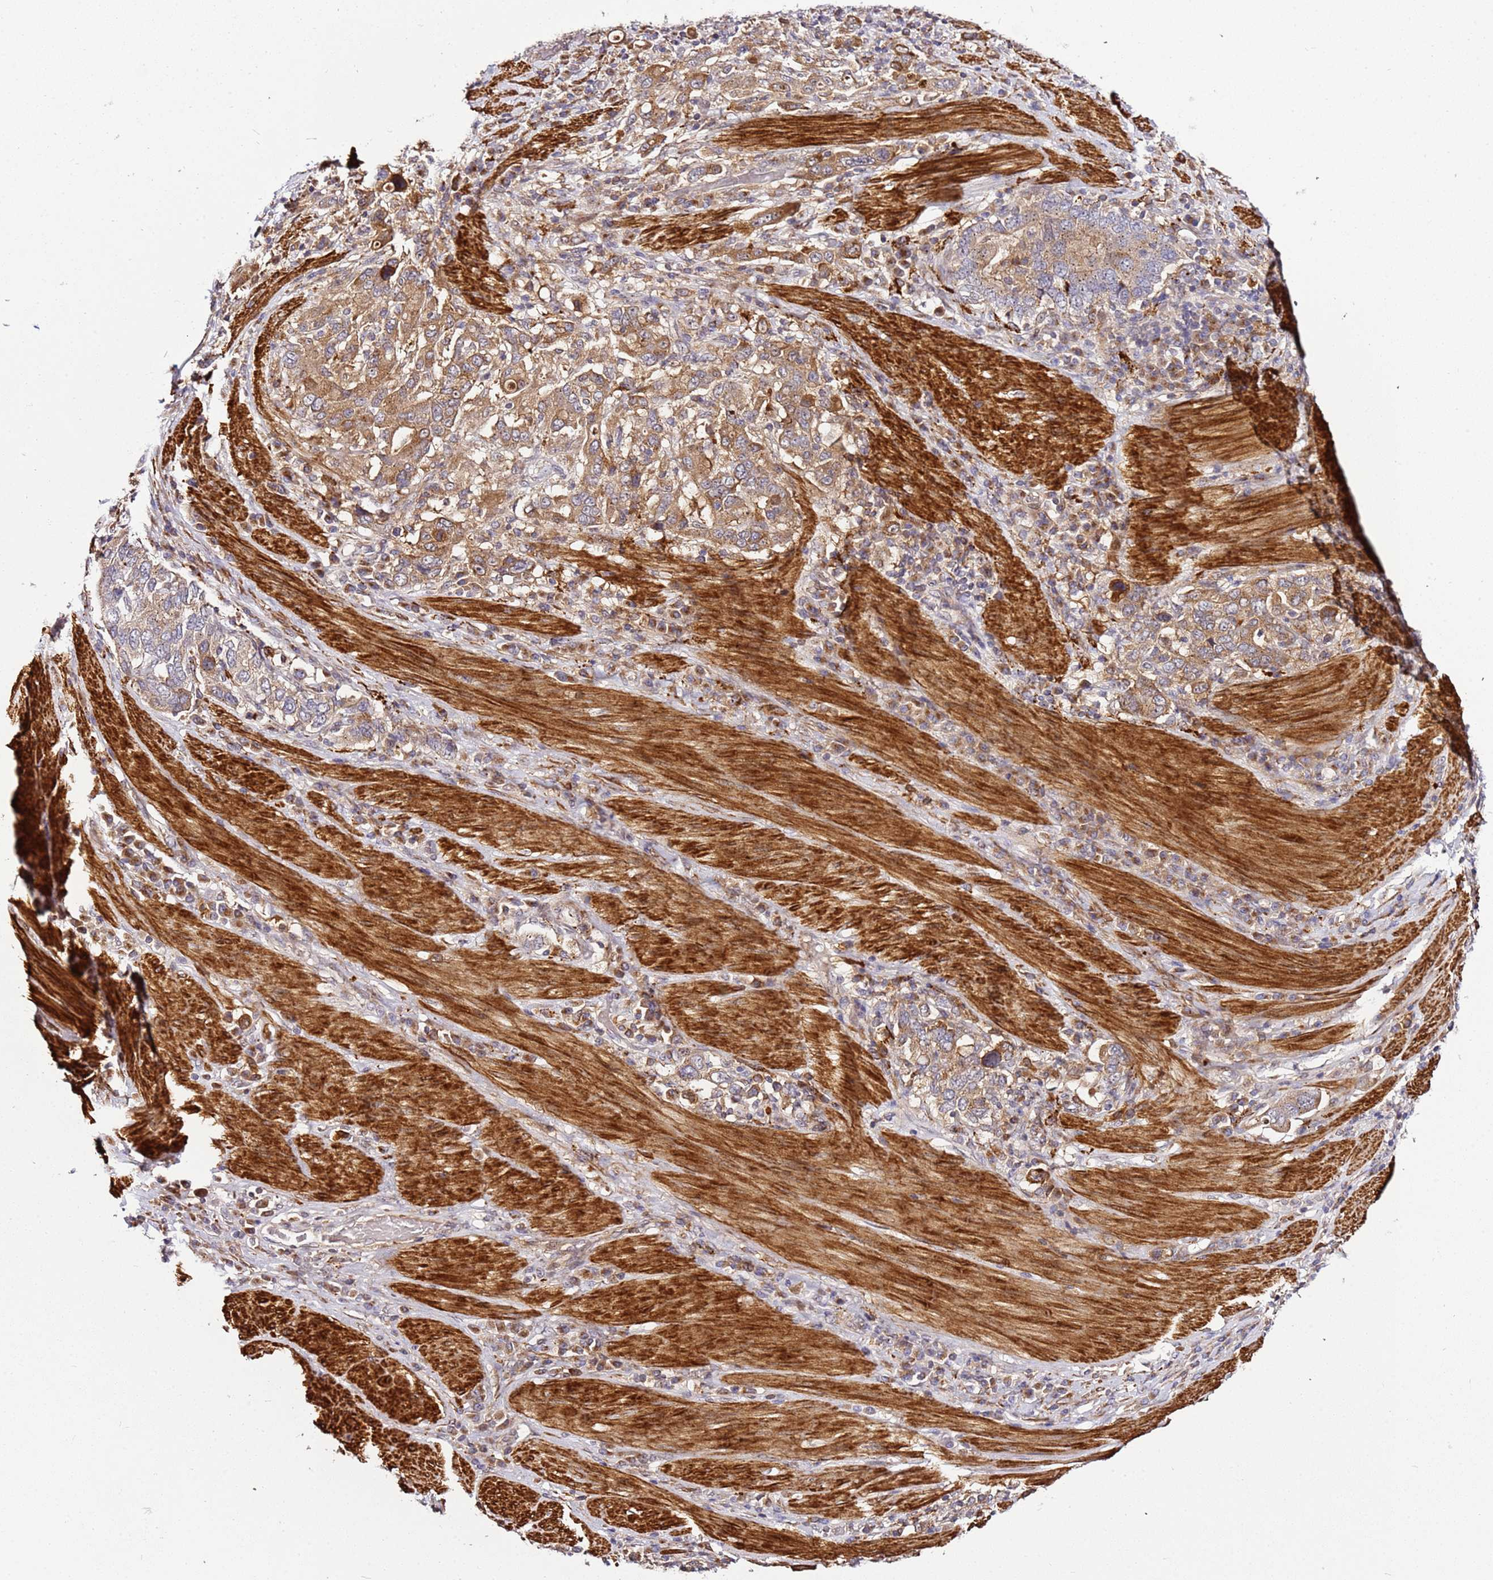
{"staining": {"intensity": "moderate", "quantity": ">75%", "location": "cytoplasmic/membranous"}, "tissue": "stomach cancer", "cell_type": "Tumor cells", "image_type": "cancer", "snomed": [{"axis": "morphology", "description": "Adenocarcinoma, NOS"}, {"axis": "topography", "description": "Stomach, upper"}, {"axis": "topography", "description": "Stomach"}], "caption": "The immunohistochemical stain shows moderate cytoplasmic/membranous expression in tumor cells of adenocarcinoma (stomach) tissue.", "gene": "PVRIG", "patient": {"sex": "male", "age": 62}}